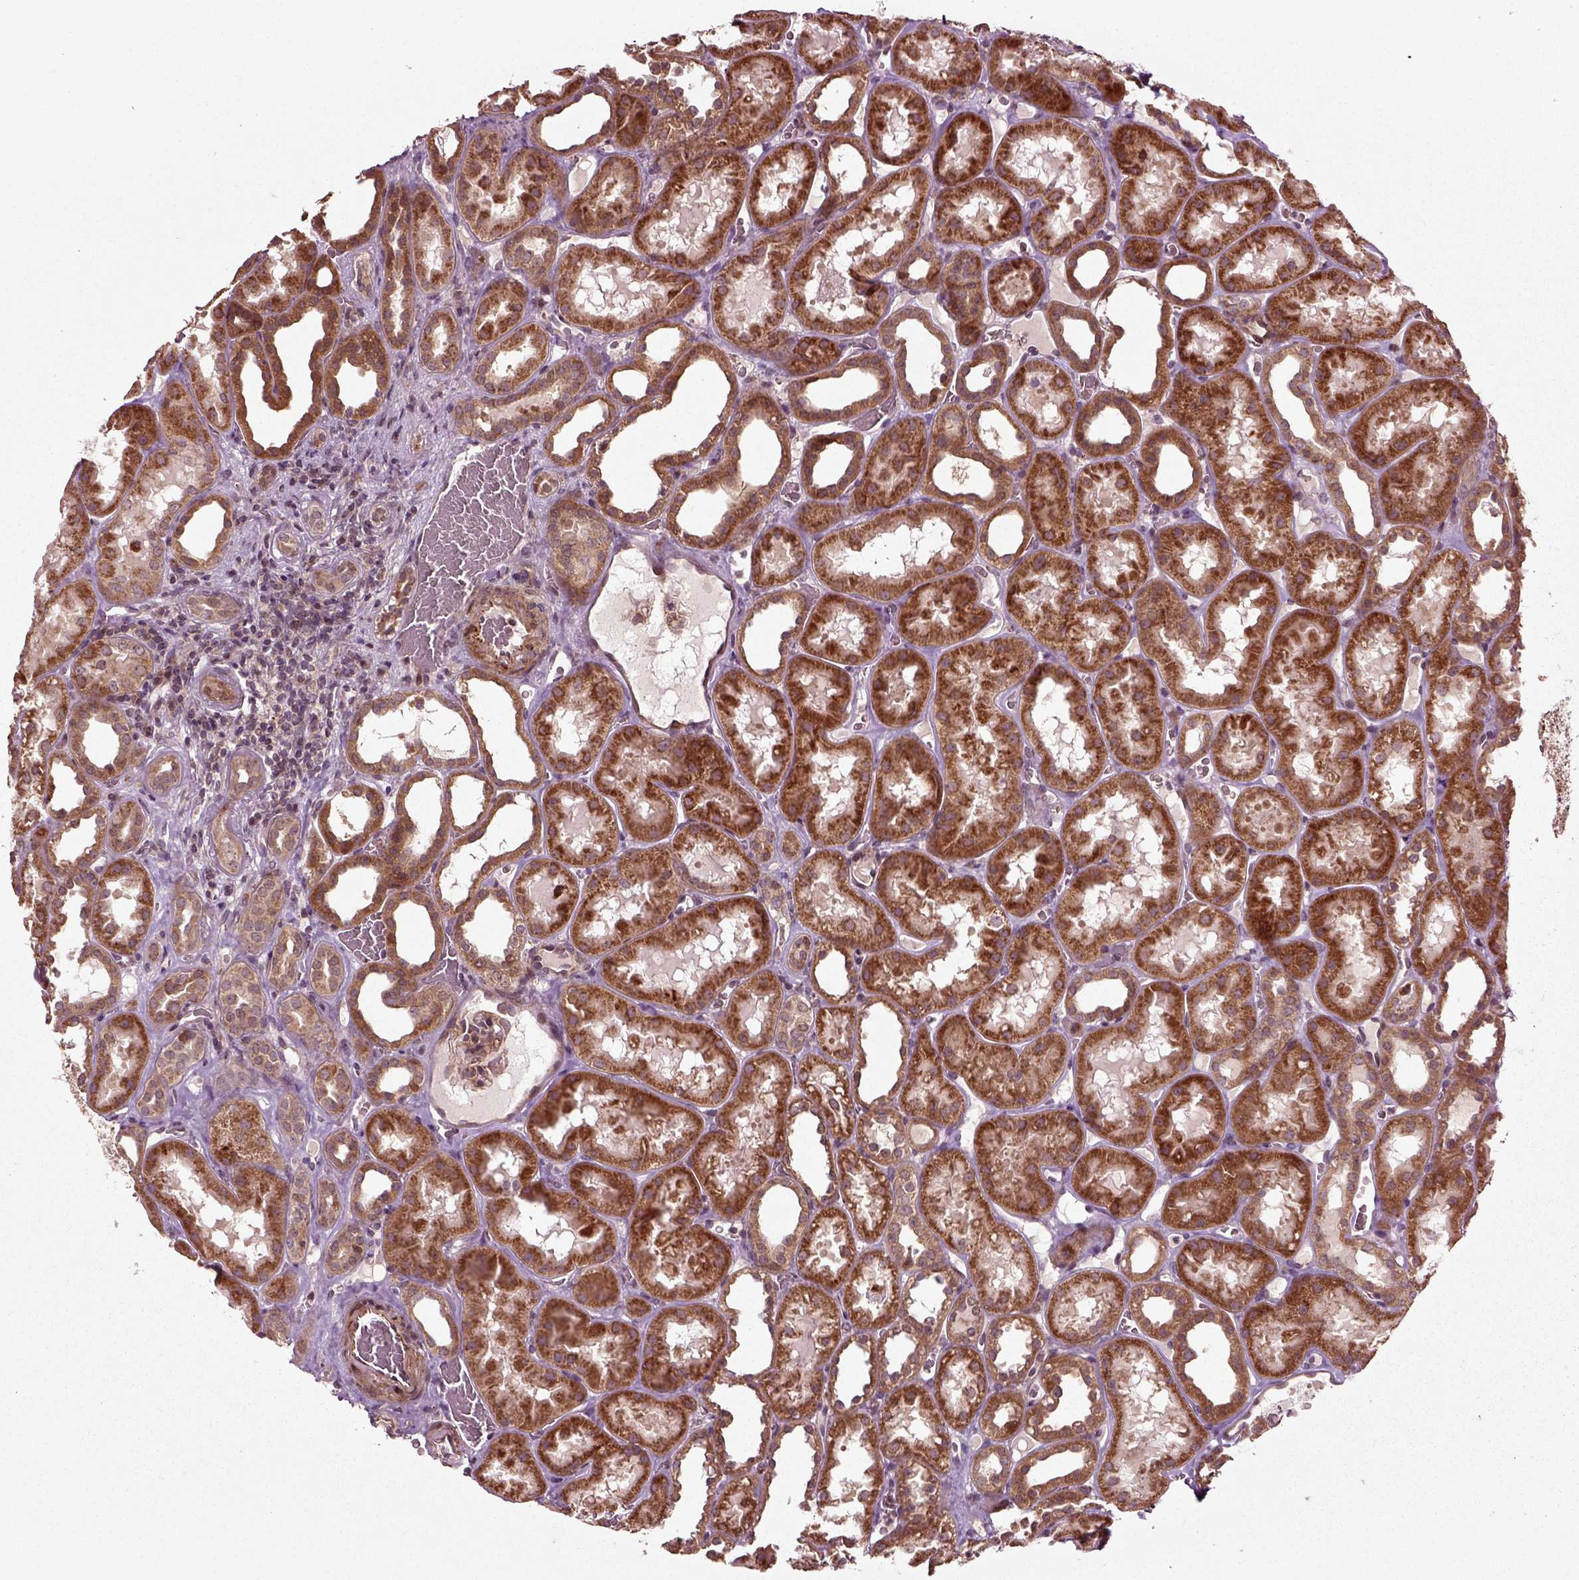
{"staining": {"intensity": "moderate", "quantity": "<25%", "location": "cytoplasmic/membranous"}, "tissue": "kidney", "cell_type": "Cells in glomeruli", "image_type": "normal", "snomed": [{"axis": "morphology", "description": "Normal tissue, NOS"}, {"axis": "topography", "description": "Kidney"}], "caption": "Kidney stained with DAB (3,3'-diaminobenzidine) immunohistochemistry exhibits low levels of moderate cytoplasmic/membranous expression in approximately <25% of cells in glomeruli.", "gene": "PLCD3", "patient": {"sex": "female", "age": 41}}